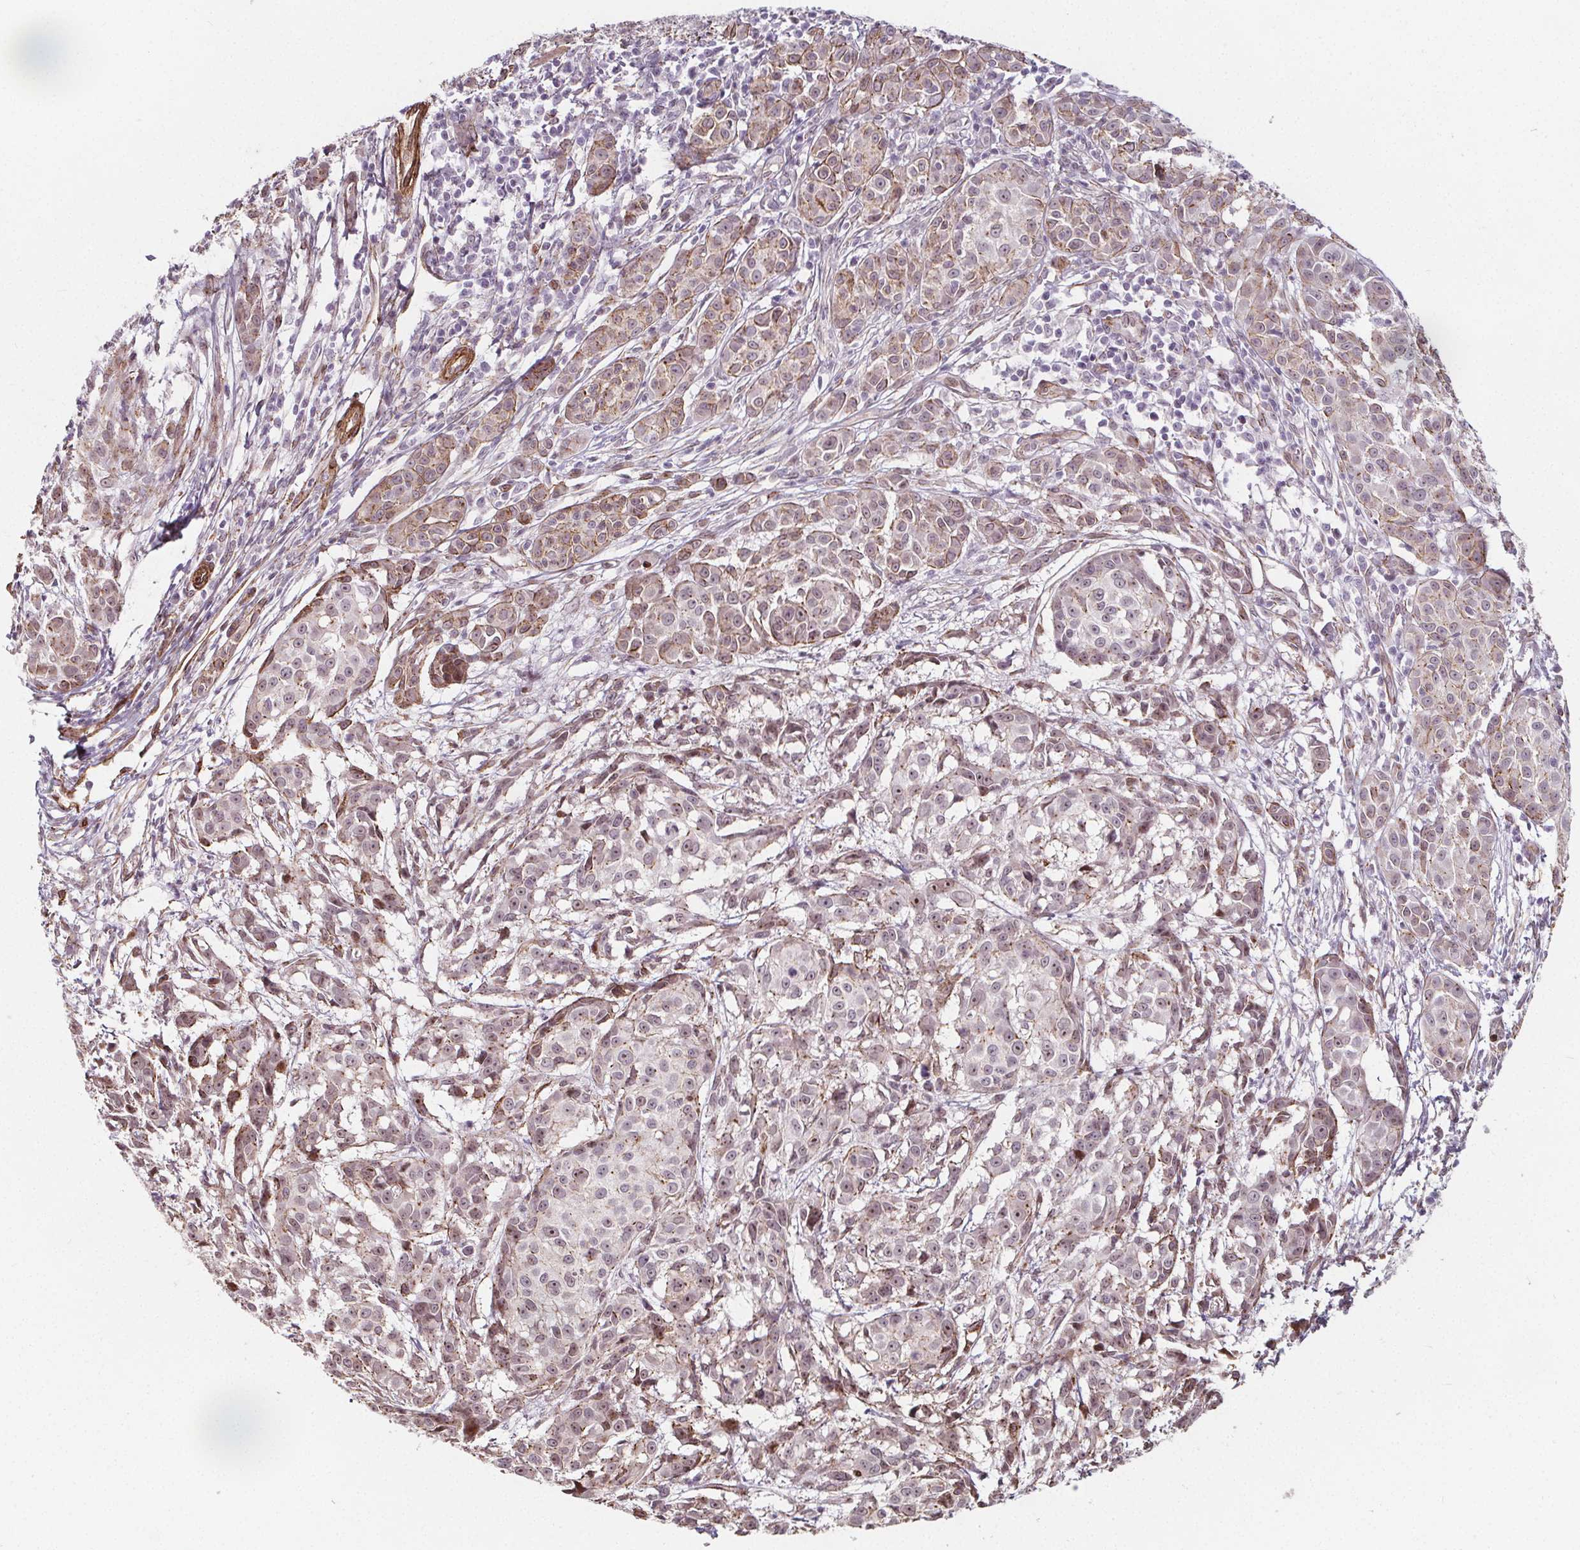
{"staining": {"intensity": "weak", "quantity": "25%-75%", "location": "nuclear"}, "tissue": "melanoma", "cell_type": "Tumor cells", "image_type": "cancer", "snomed": [{"axis": "morphology", "description": "Malignant melanoma, NOS"}, {"axis": "topography", "description": "Skin"}], "caption": "The immunohistochemical stain highlights weak nuclear positivity in tumor cells of melanoma tissue.", "gene": "HAS1", "patient": {"sex": "male", "age": 48}}